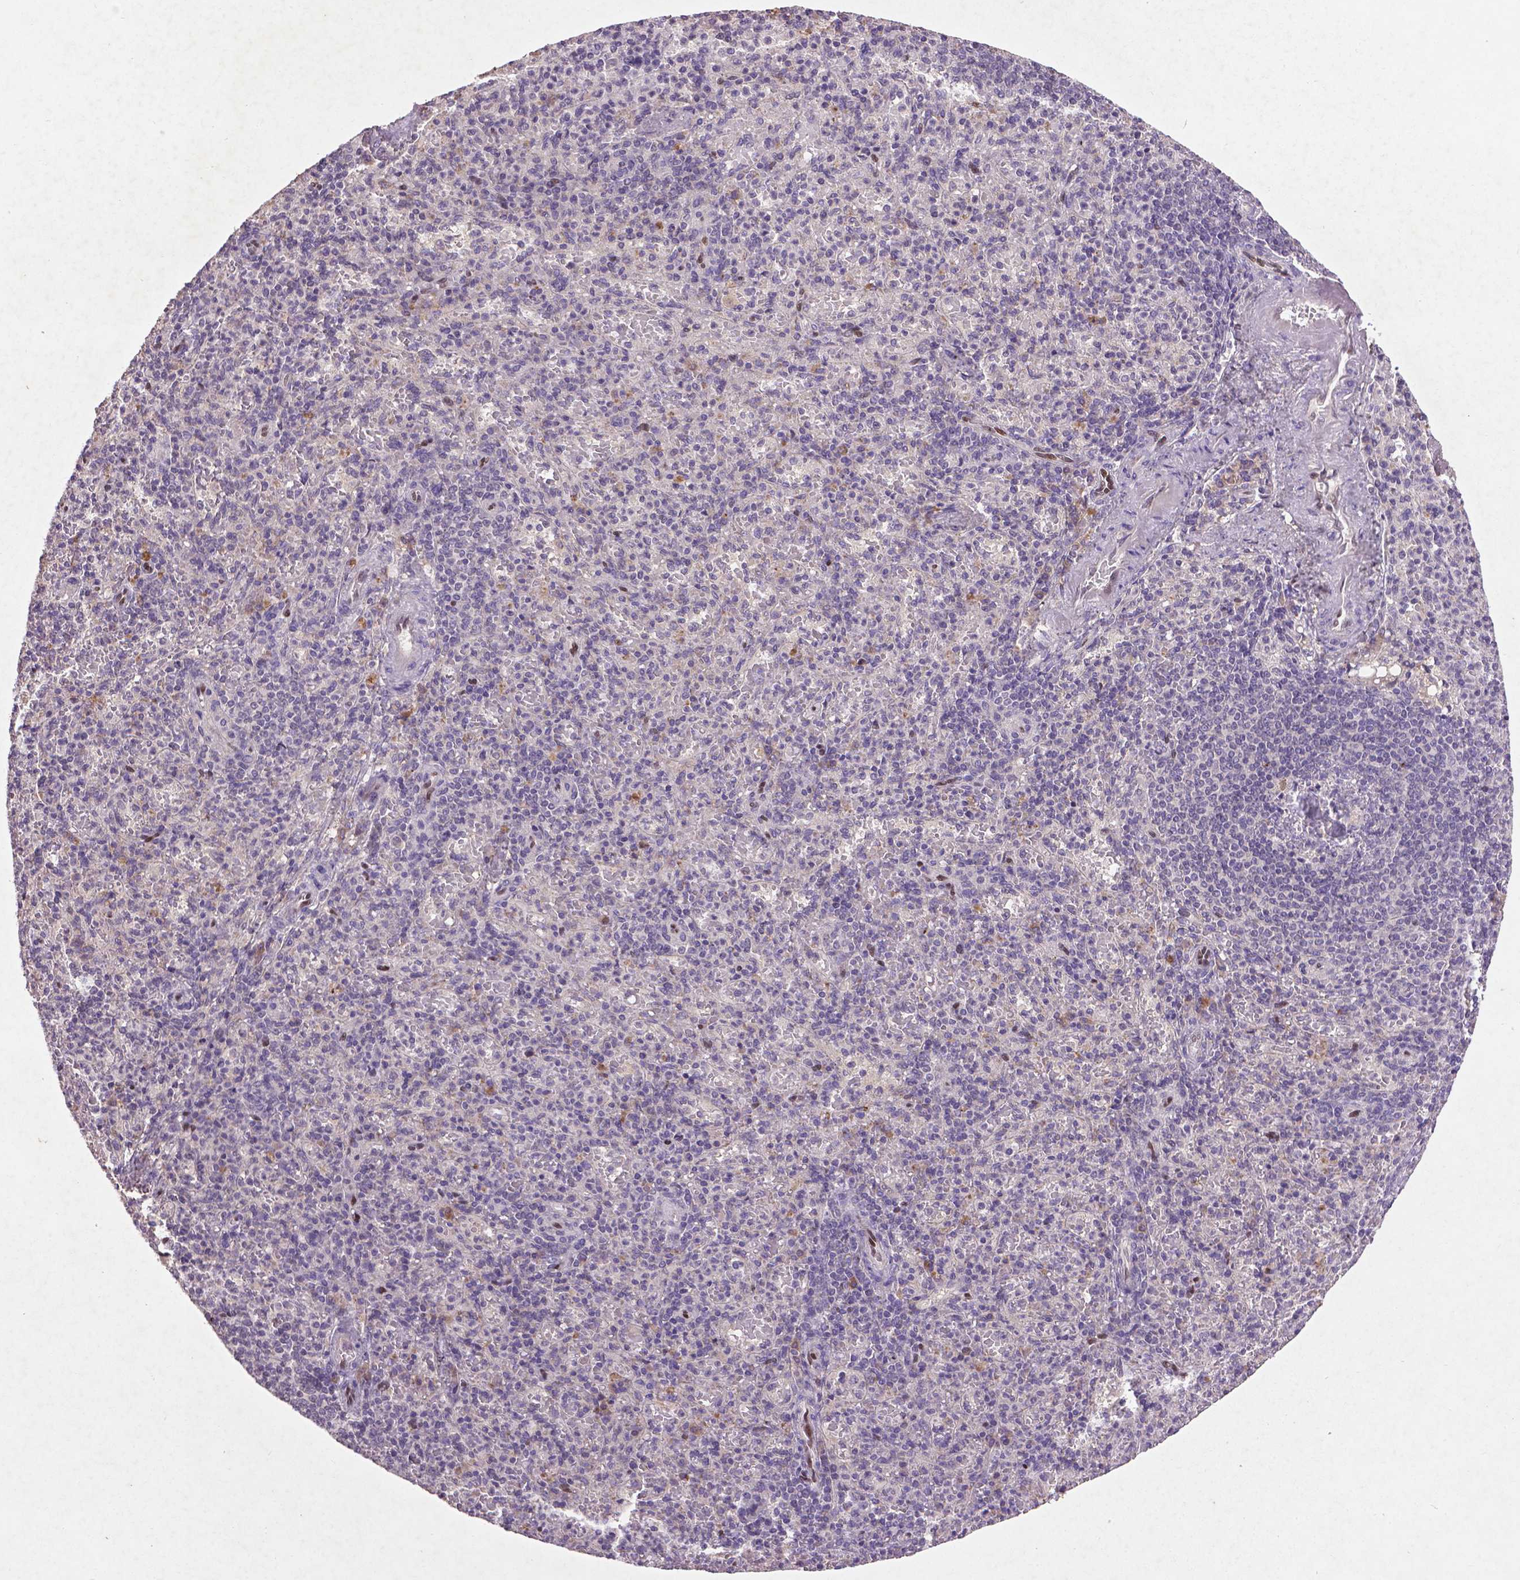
{"staining": {"intensity": "negative", "quantity": "none", "location": "none"}, "tissue": "spleen", "cell_type": "Cells in red pulp", "image_type": "normal", "snomed": [{"axis": "morphology", "description": "Normal tissue, NOS"}, {"axis": "topography", "description": "Spleen"}], "caption": "Human spleen stained for a protein using immunohistochemistry shows no positivity in cells in red pulp.", "gene": "SOX17", "patient": {"sex": "female", "age": 74}}